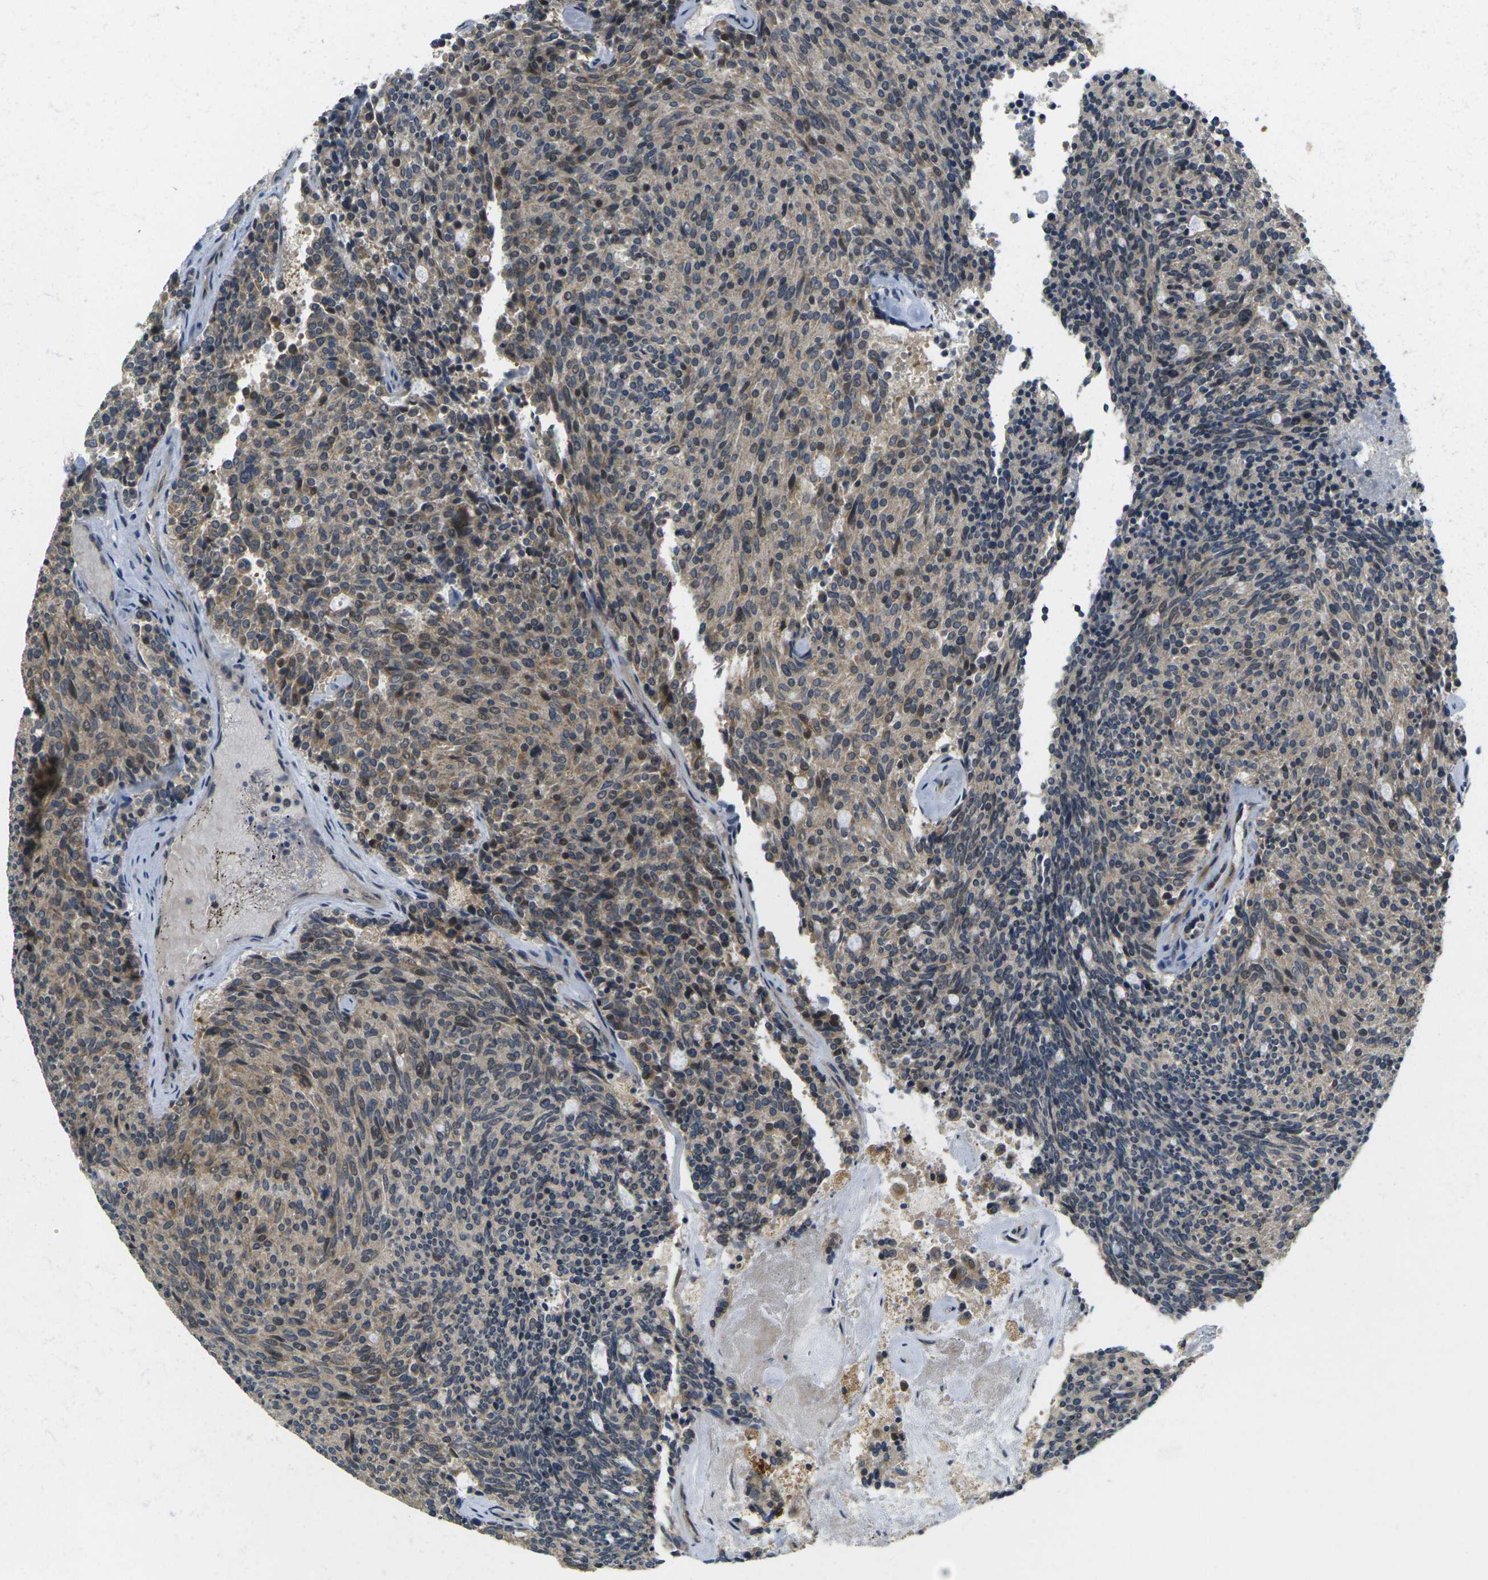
{"staining": {"intensity": "weak", "quantity": "25%-75%", "location": "cytoplasmic/membranous"}, "tissue": "carcinoid", "cell_type": "Tumor cells", "image_type": "cancer", "snomed": [{"axis": "morphology", "description": "Carcinoid, malignant, NOS"}, {"axis": "topography", "description": "Pancreas"}], "caption": "A brown stain labels weak cytoplasmic/membranous positivity of a protein in human carcinoid (malignant) tumor cells. (IHC, brightfield microscopy, high magnification).", "gene": "KLHL8", "patient": {"sex": "female", "age": 54}}